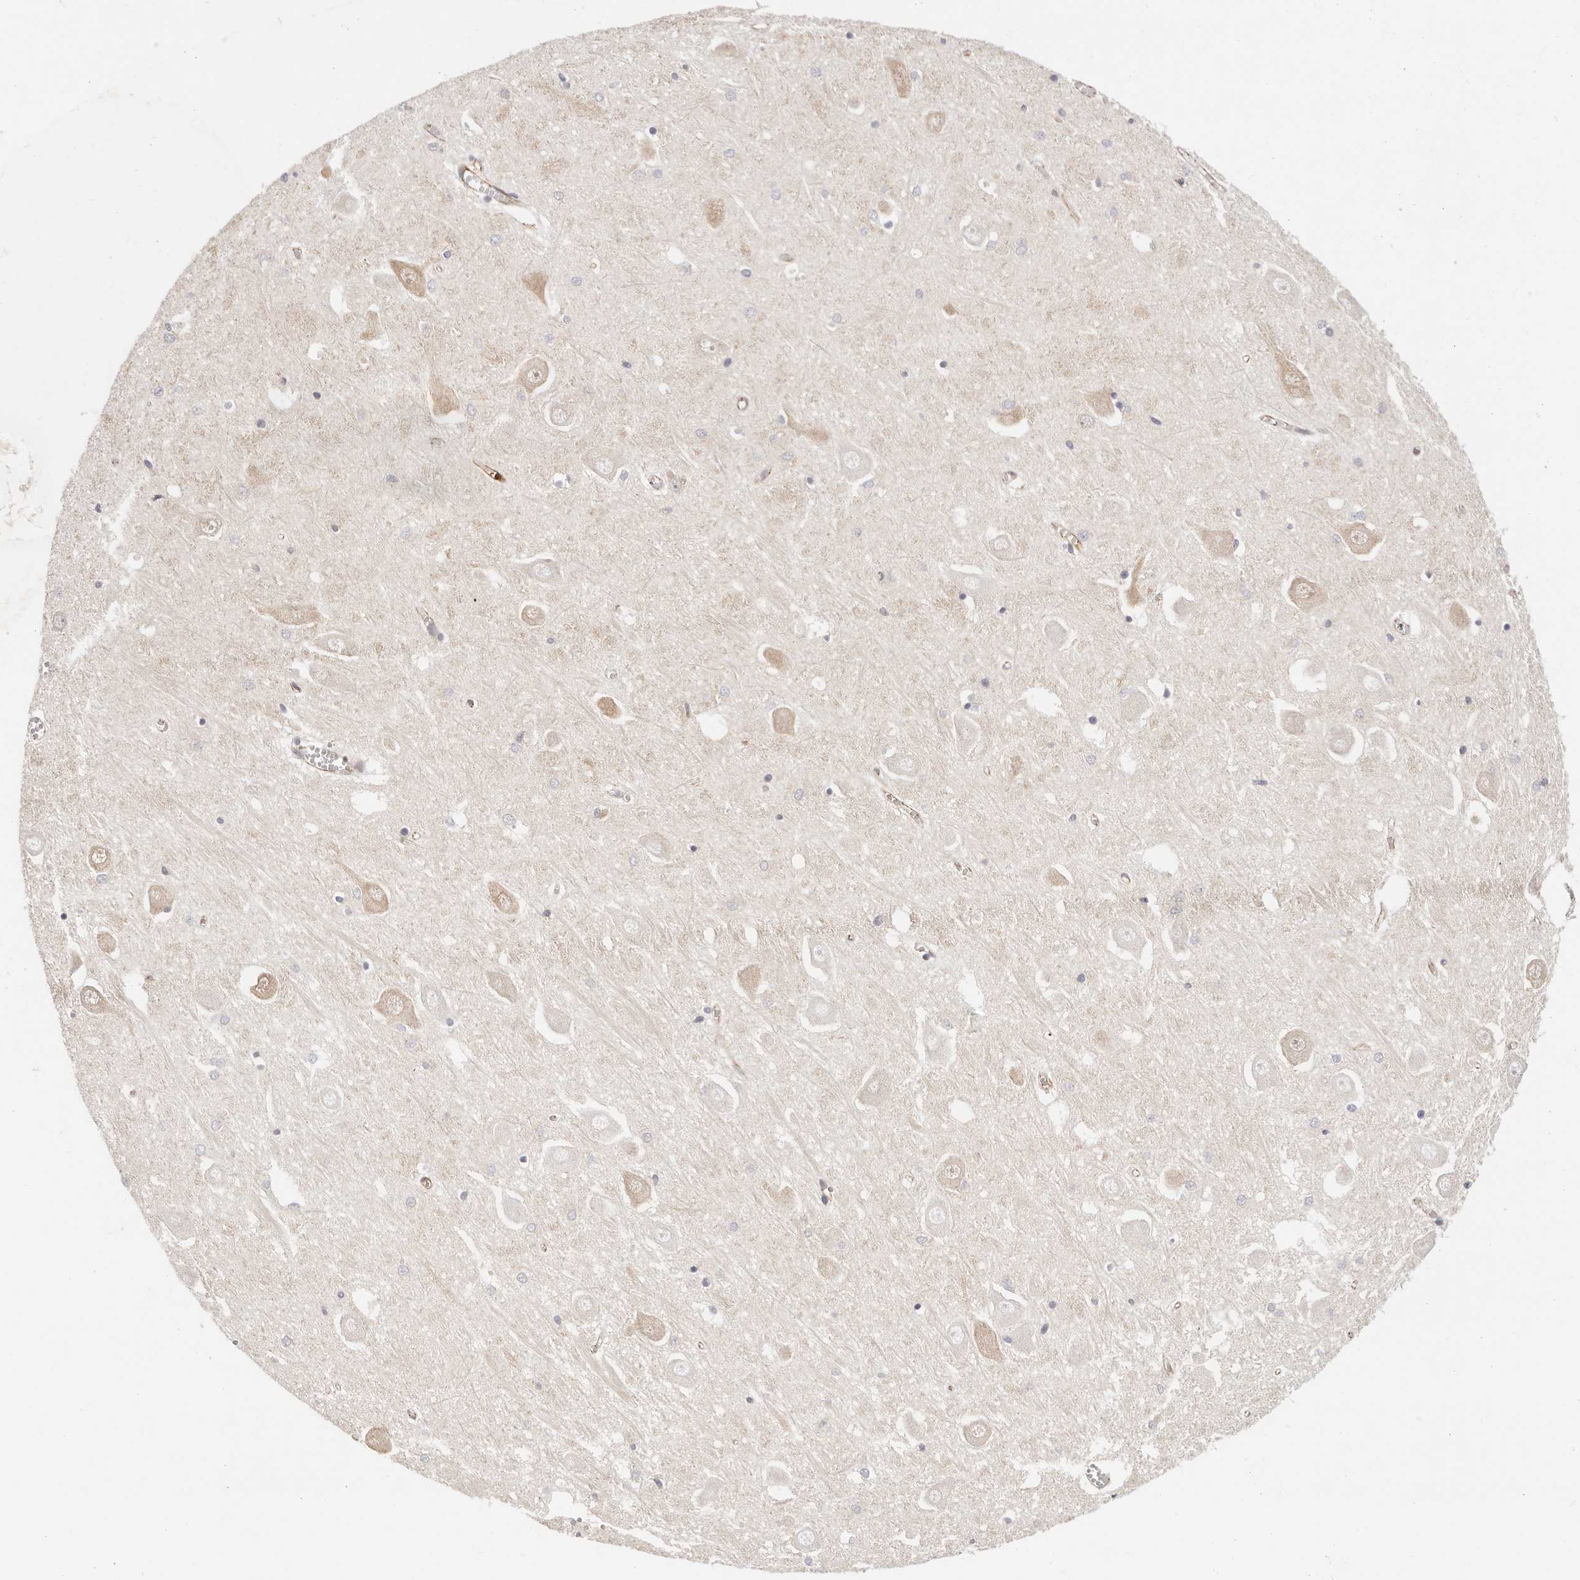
{"staining": {"intensity": "moderate", "quantity": "<25%", "location": "nuclear"}, "tissue": "hippocampus", "cell_type": "Glial cells", "image_type": "normal", "snomed": [{"axis": "morphology", "description": "Normal tissue, NOS"}, {"axis": "topography", "description": "Hippocampus"}], "caption": "DAB (3,3'-diaminobenzidine) immunohistochemical staining of unremarkable human hippocampus exhibits moderate nuclear protein positivity in approximately <25% of glial cells.", "gene": "AFDN", "patient": {"sex": "male", "age": 70}}